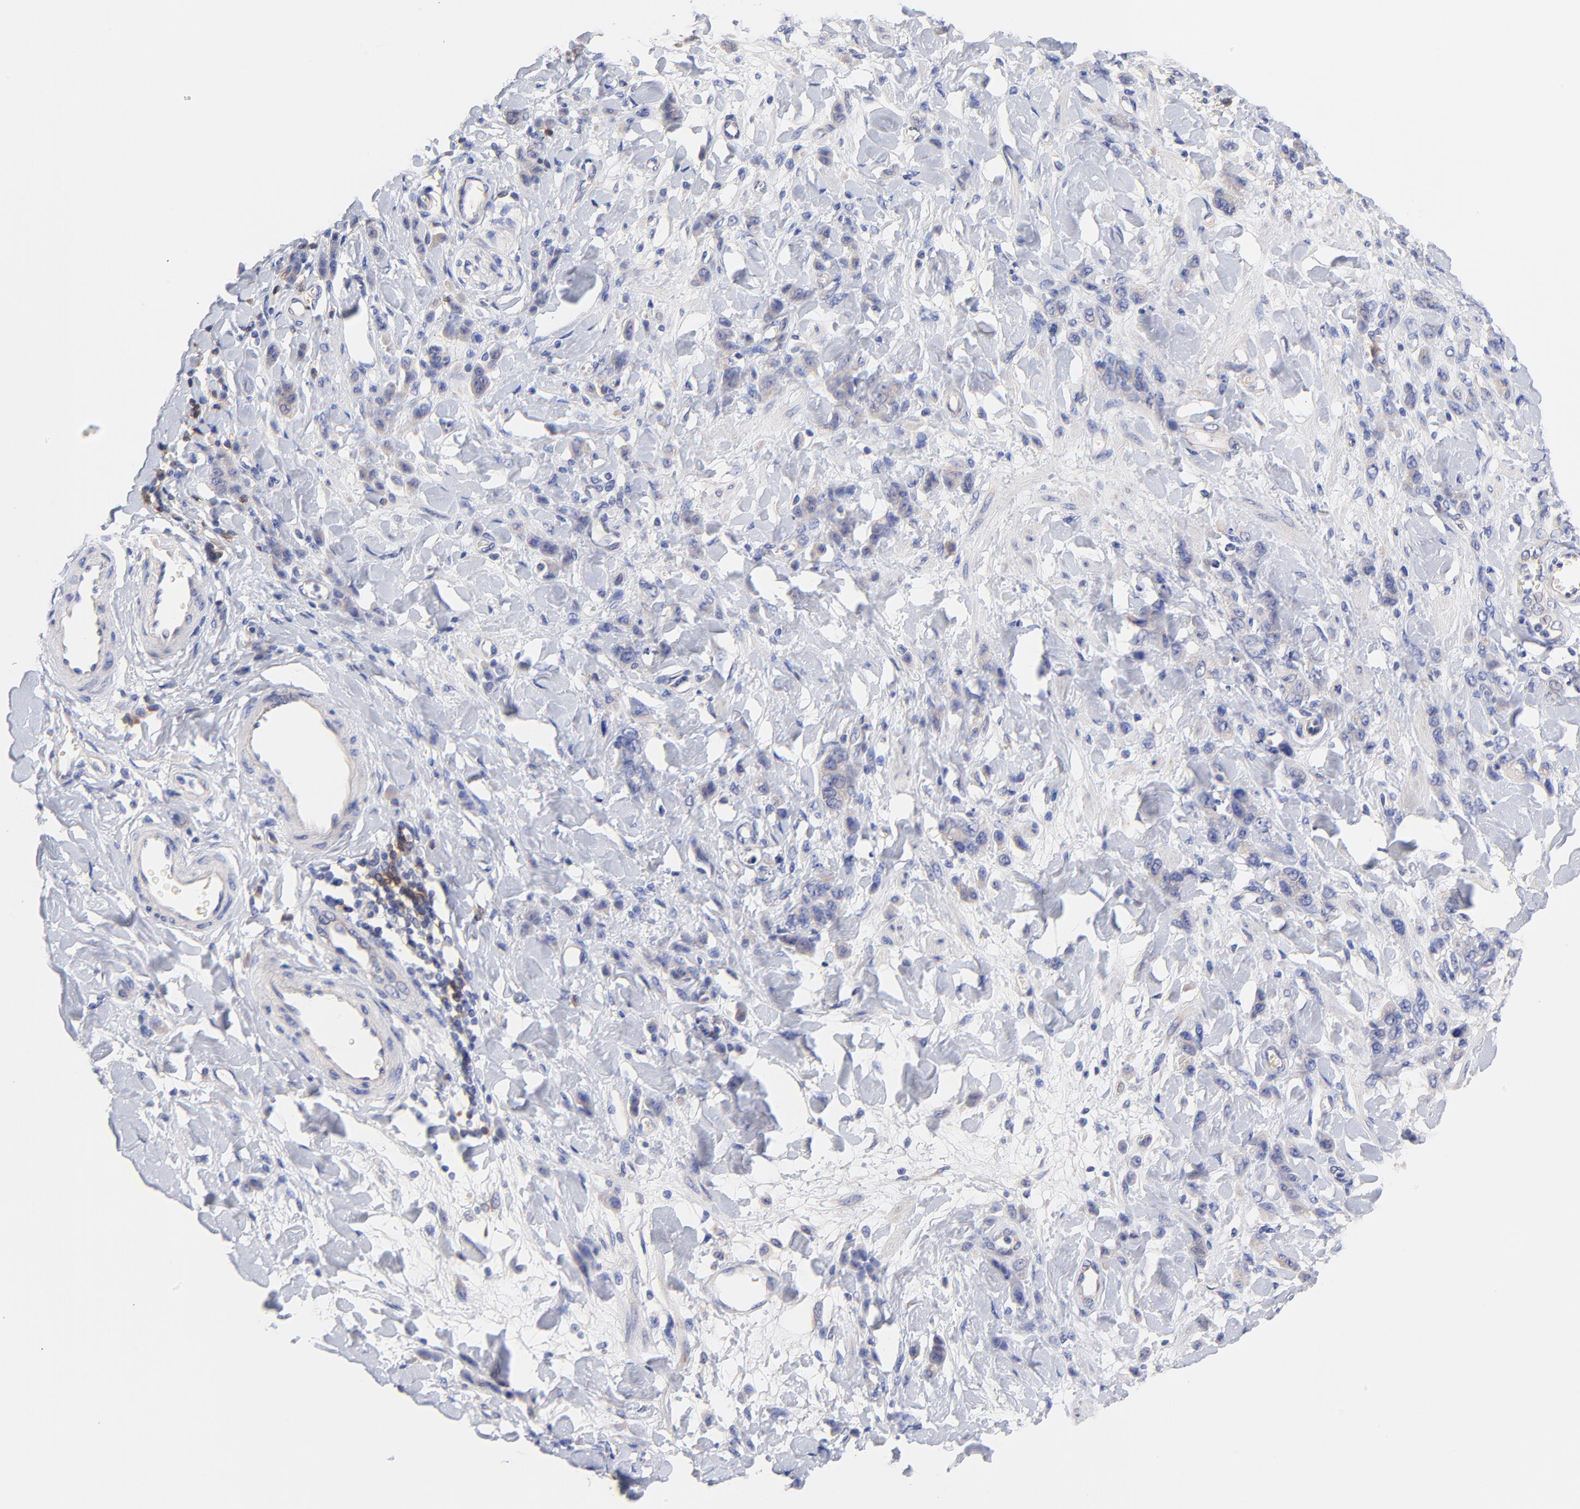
{"staining": {"intensity": "negative", "quantity": "none", "location": "none"}, "tissue": "stomach cancer", "cell_type": "Tumor cells", "image_type": "cancer", "snomed": [{"axis": "morphology", "description": "Normal tissue, NOS"}, {"axis": "morphology", "description": "Adenocarcinoma, NOS"}, {"axis": "topography", "description": "Stomach"}], "caption": "Protein analysis of stomach adenocarcinoma shows no significant positivity in tumor cells.", "gene": "TNFRSF13C", "patient": {"sex": "male", "age": 82}}